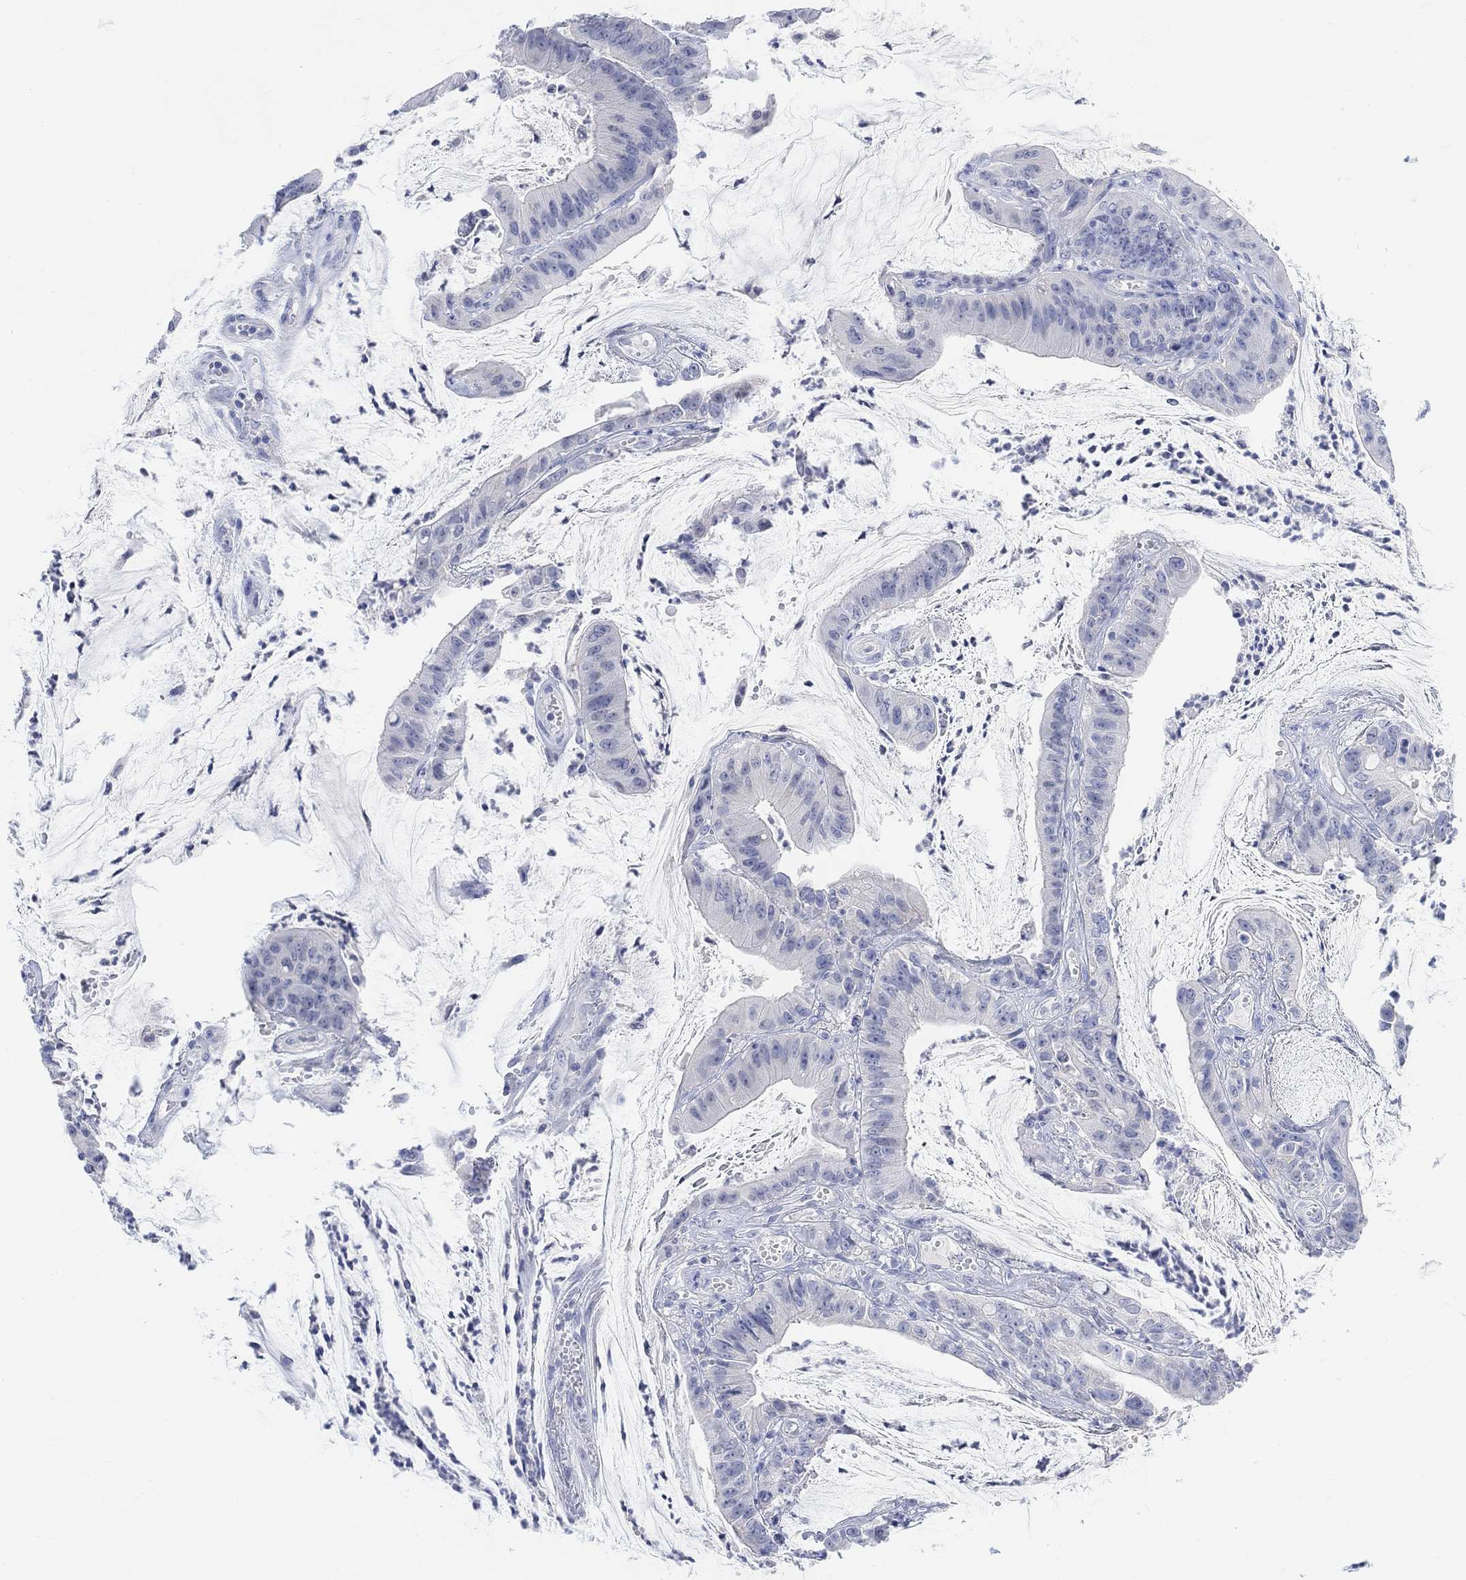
{"staining": {"intensity": "negative", "quantity": "none", "location": "none"}, "tissue": "colorectal cancer", "cell_type": "Tumor cells", "image_type": "cancer", "snomed": [{"axis": "morphology", "description": "Adenocarcinoma, NOS"}, {"axis": "topography", "description": "Colon"}], "caption": "High magnification brightfield microscopy of colorectal cancer (adenocarcinoma) stained with DAB (brown) and counterstained with hematoxylin (blue): tumor cells show no significant positivity.", "gene": "ENO4", "patient": {"sex": "female", "age": 69}}